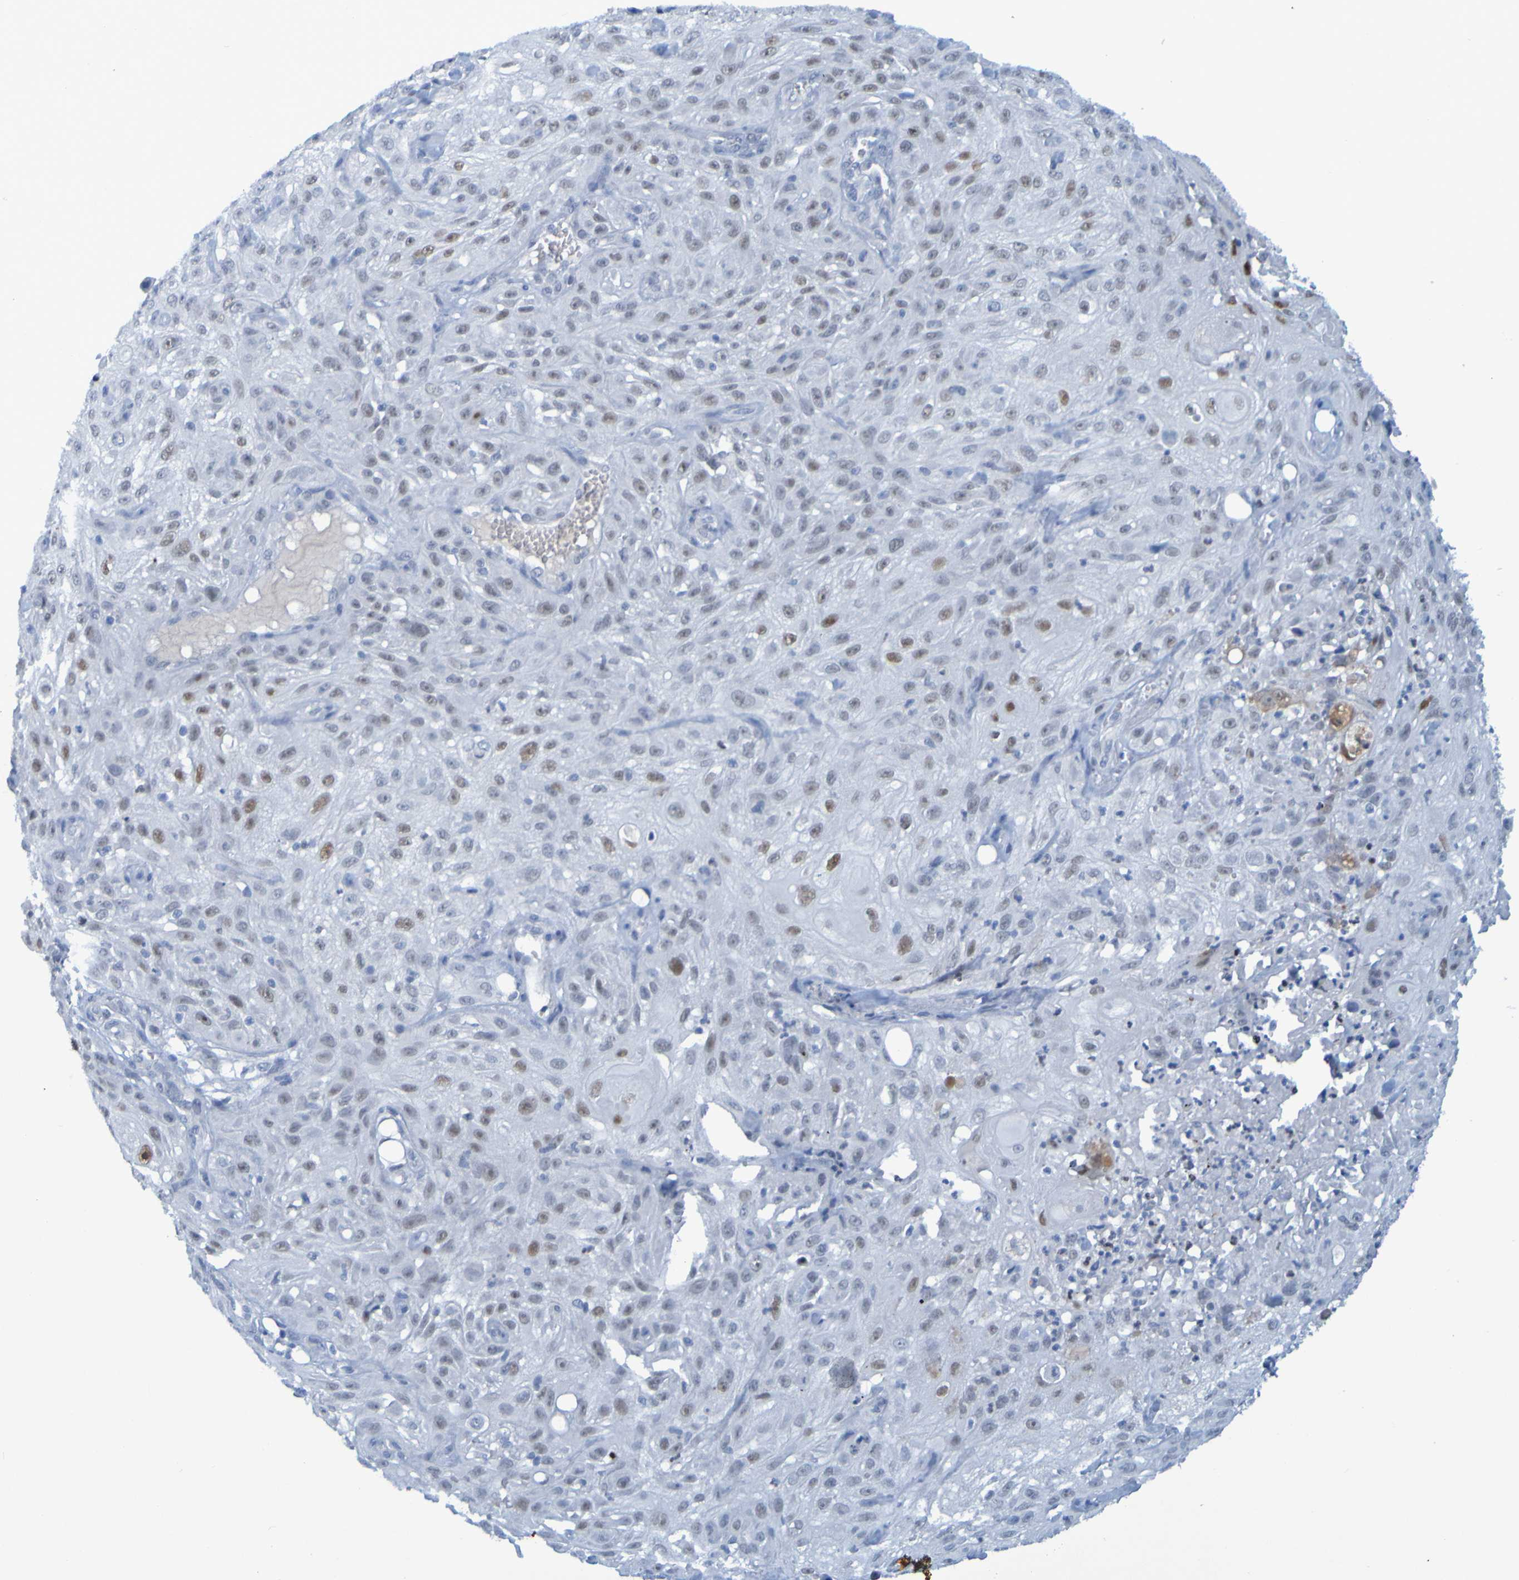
{"staining": {"intensity": "negative", "quantity": "none", "location": "none"}, "tissue": "skin cancer", "cell_type": "Tumor cells", "image_type": "cancer", "snomed": [{"axis": "morphology", "description": "Squamous cell carcinoma, NOS"}, {"axis": "topography", "description": "Skin"}], "caption": "Skin squamous cell carcinoma stained for a protein using immunohistochemistry (IHC) demonstrates no staining tumor cells.", "gene": "USP36", "patient": {"sex": "male", "age": 75}}